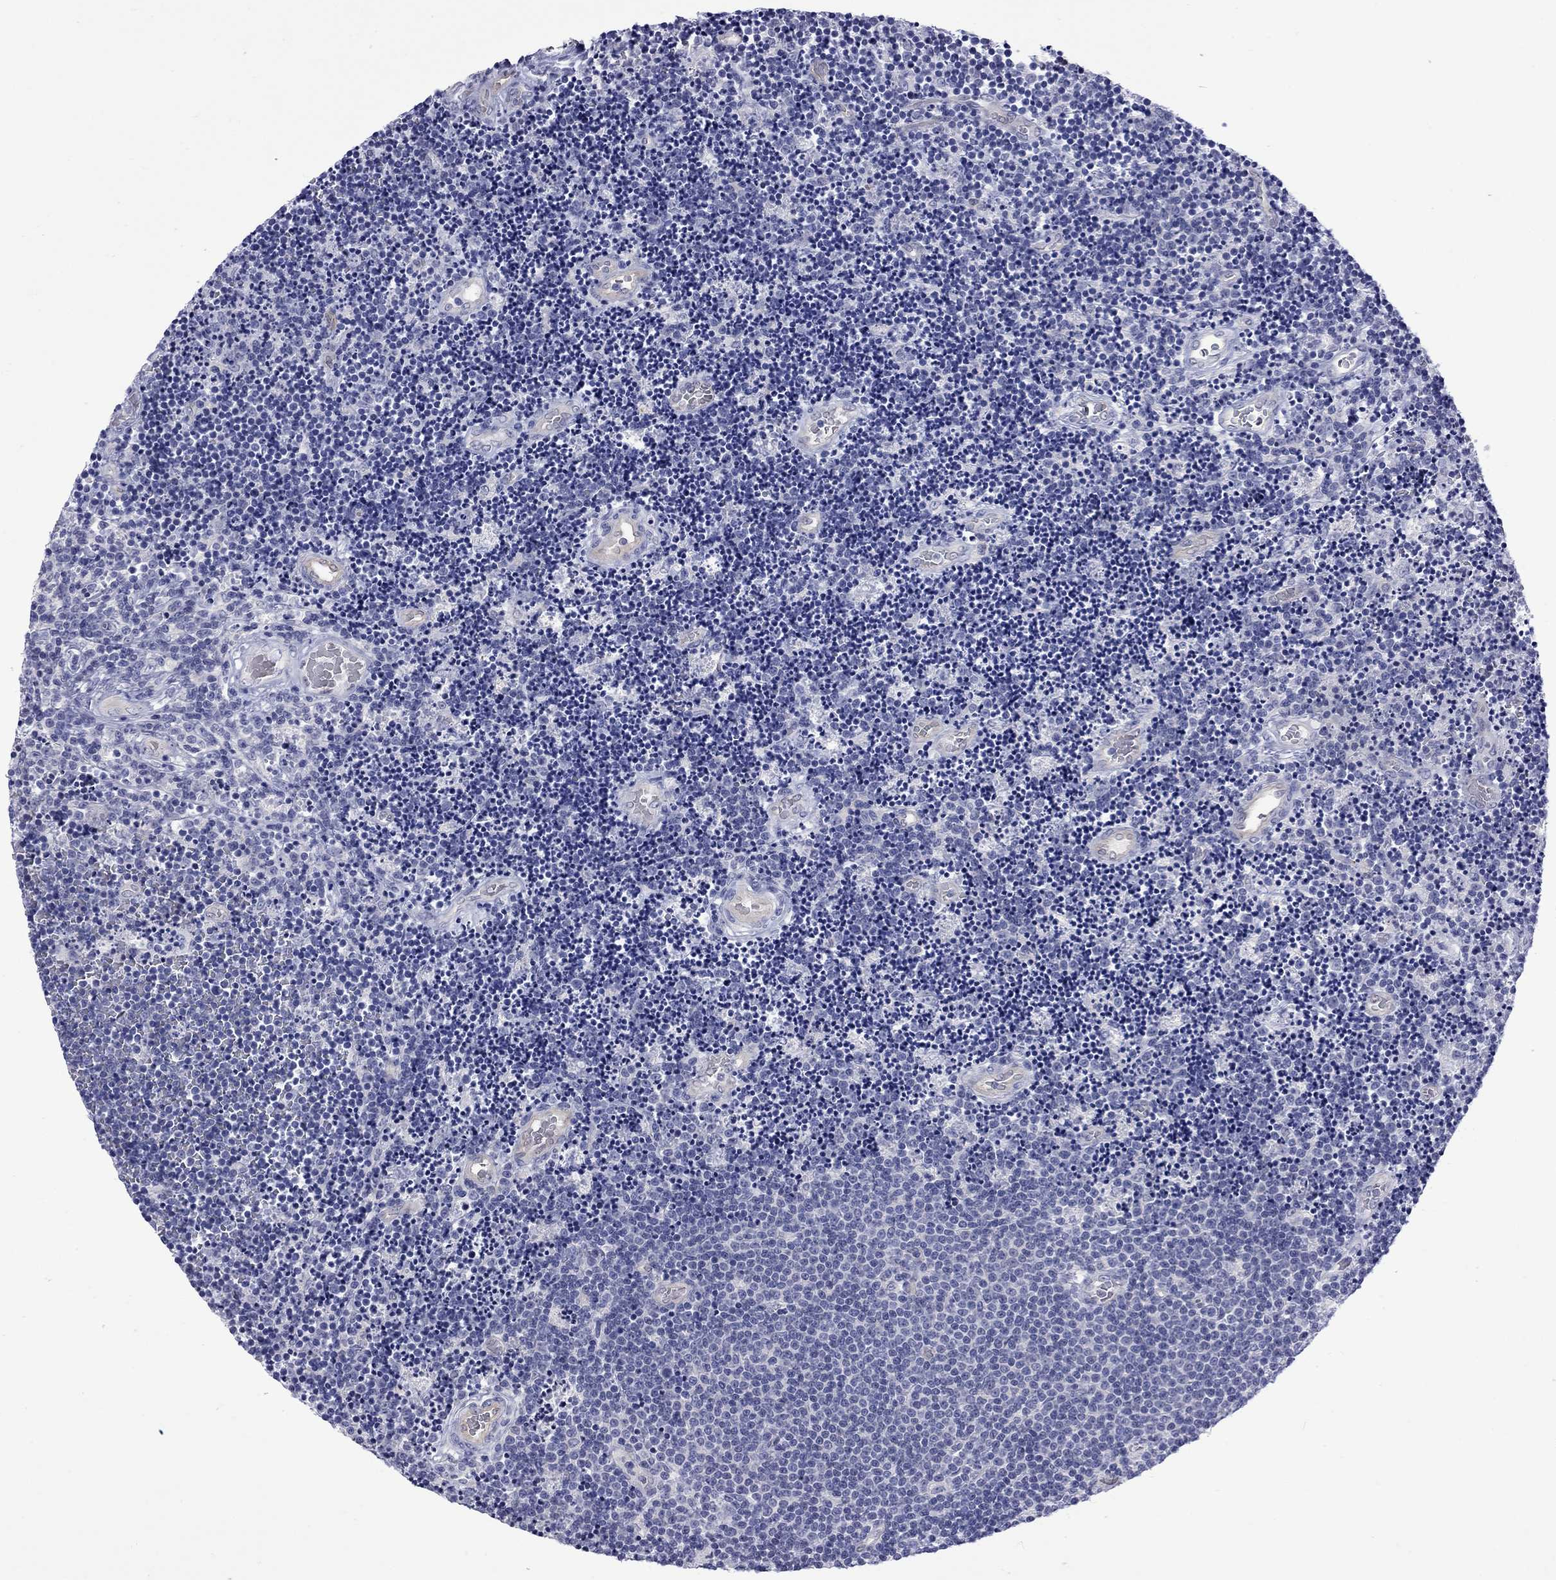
{"staining": {"intensity": "negative", "quantity": "none", "location": "none"}, "tissue": "lymphoma", "cell_type": "Tumor cells", "image_type": "cancer", "snomed": [{"axis": "morphology", "description": "Malignant lymphoma, non-Hodgkin's type, Low grade"}, {"axis": "topography", "description": "Brain"}], "caption": "The micrograph reveals no staining of tumor cells in lymphoma. (DAB IHC, high magnification).", "gene": "CTNNBIP1", "patient": {"sex": "female", "age": 66}}